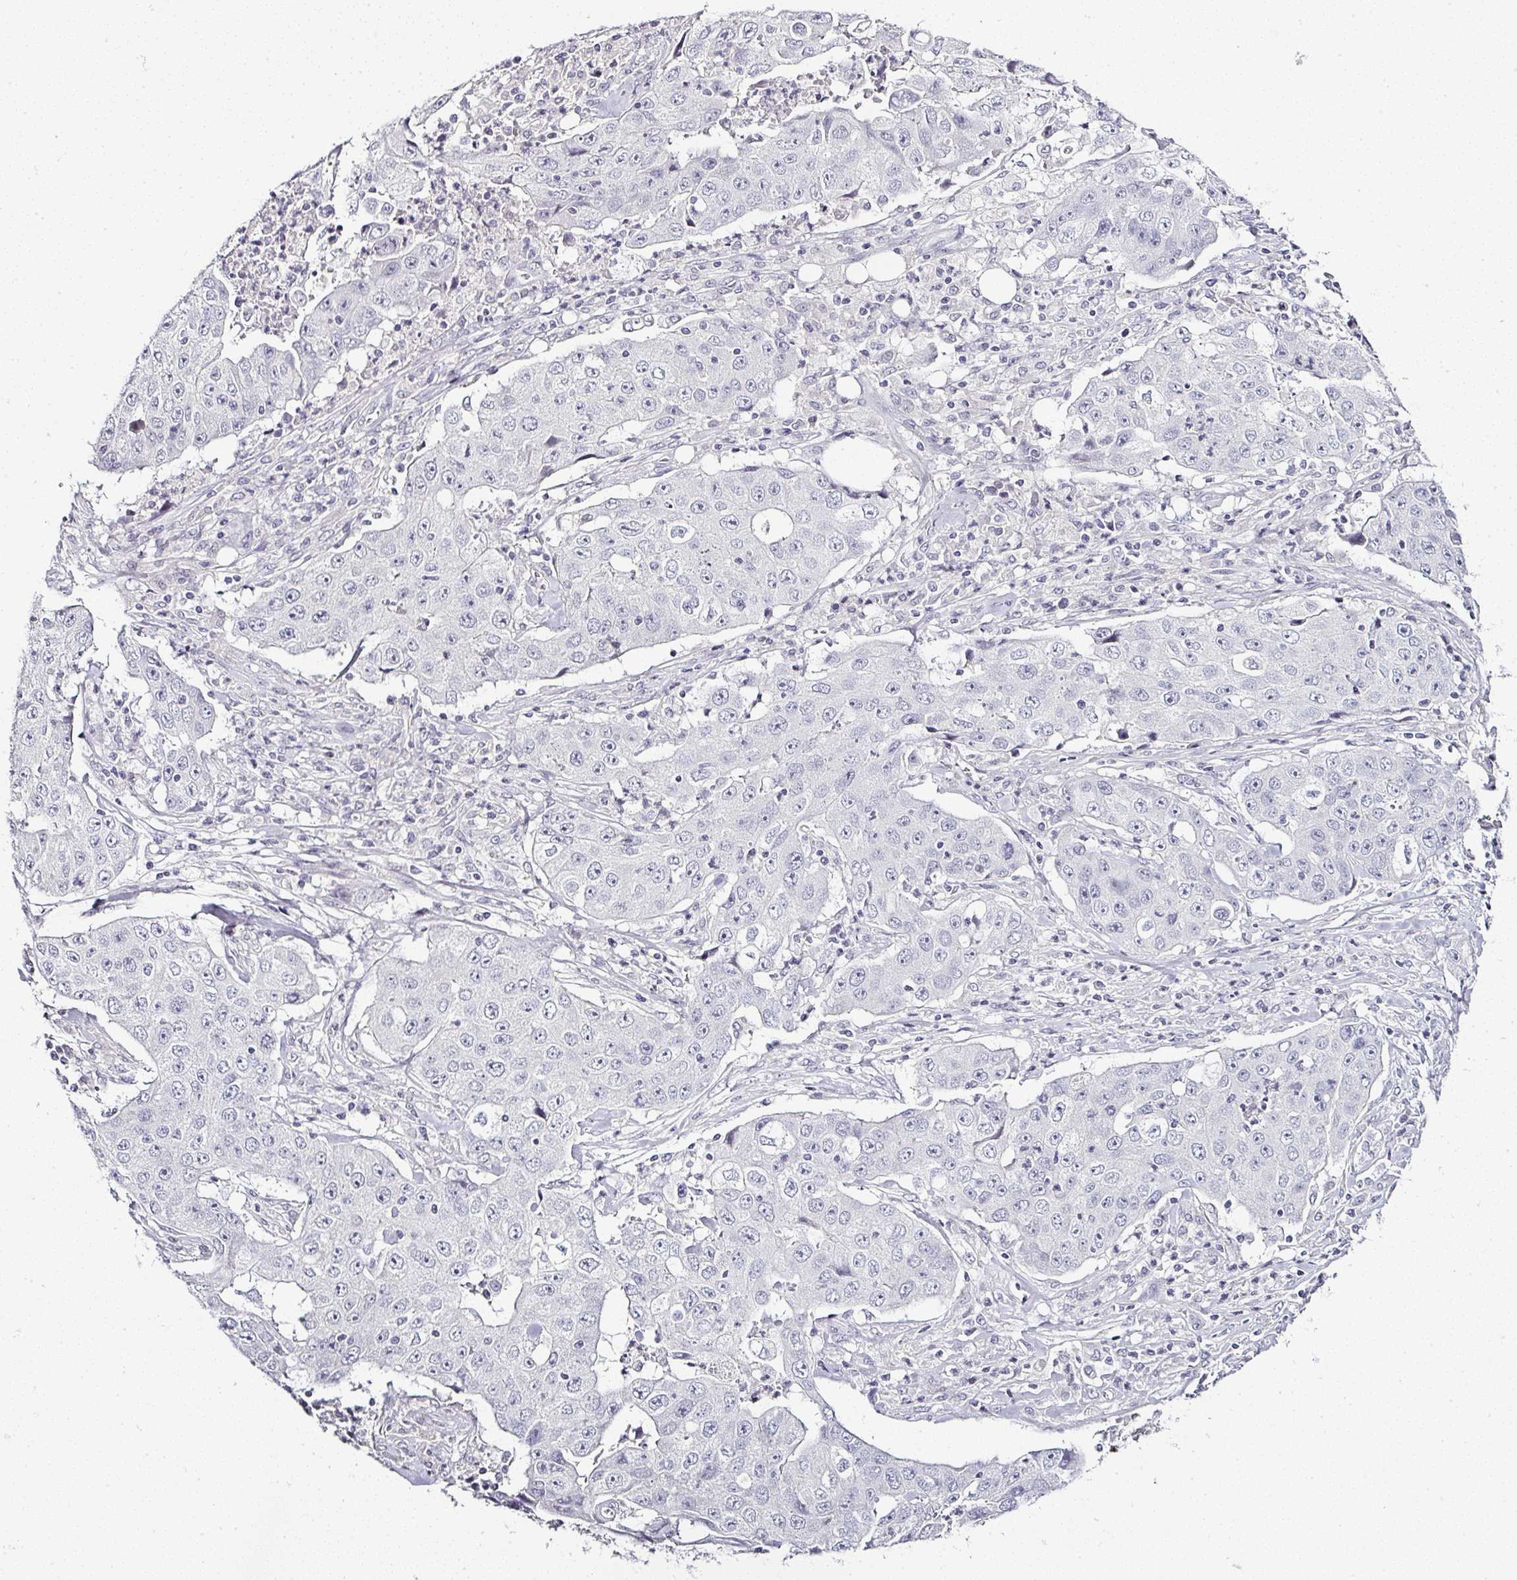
{"staining": {"intensity": "negative", "quantity": "none", "location": "none"}, "tissue": "lung cancer", "cell_type": "Tumor cells", "image_type": "cancer", "snomed": [{"axis": "morphology", "description": "Squamous cell carcinoma, NOS"}, {"axis": "topography", "description": "Lung"}], "caption": "Tumor cells show no significant protein expression in lung squamous cell carcinoma.", "gene": "SERPINB3", "patient": {"sex": "male", "age": 64}}